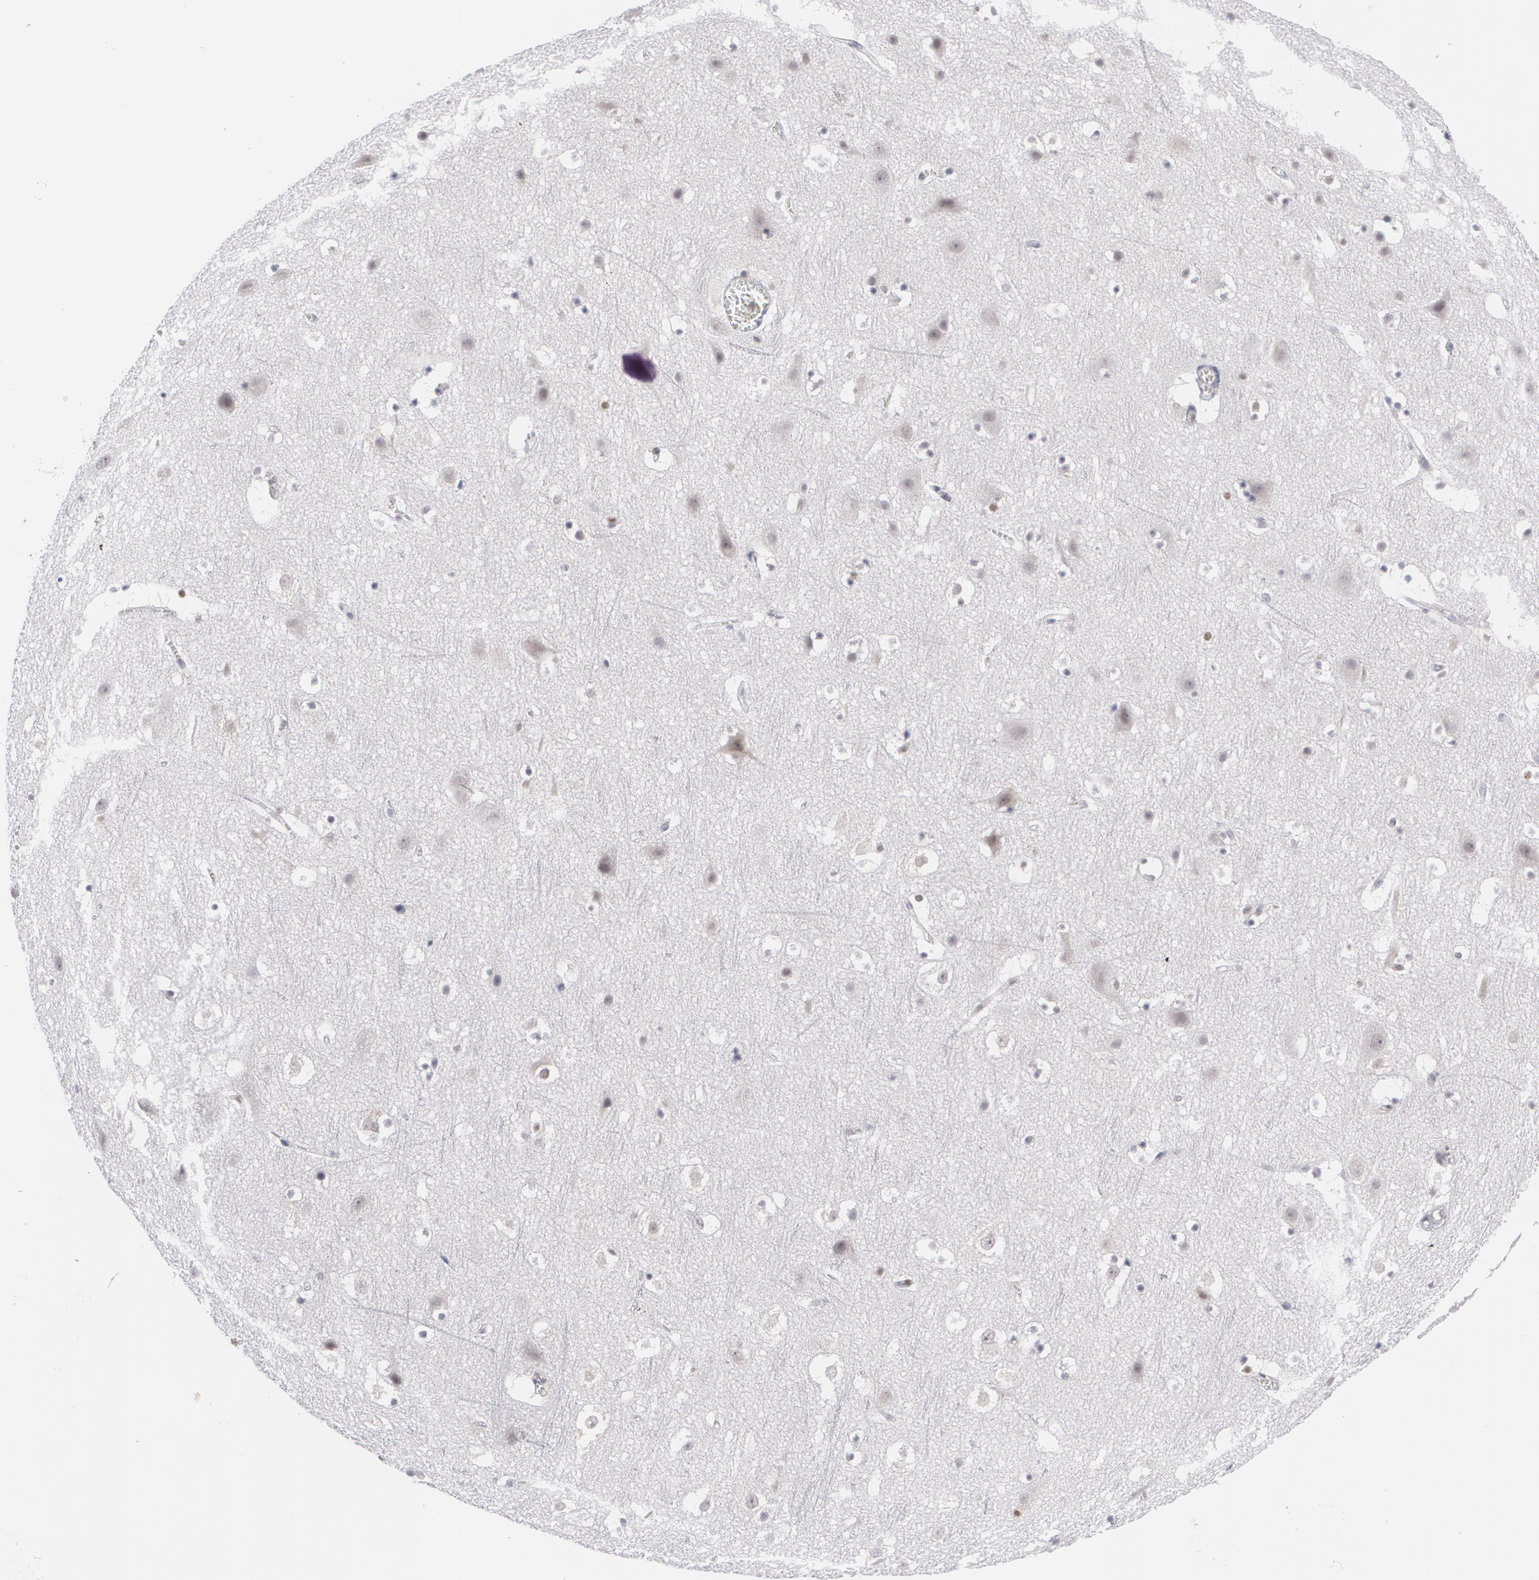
{"staining": {"intensity": "weak", "quantity": "25%-75%", "location": "nuclear"}, "tissue": "cerebral cortex", "cell_type": "Endothelial cells", "image_type": "normal", "snomed": [{"axis": "morphology", "description": "Normal tissue, NOS"}, {"axis": "topography", "description": "Cerebral cortex"}], "caption": "DAB (3,3'-diaminobenzidine) immunohistochemical staining of unremarkable cerebral cortex shows weak nuclear protein positivity in about 25%-75% of endothelial cells.", "gene": "MCL1", "patient": {"sex": "male", "age": 45}}